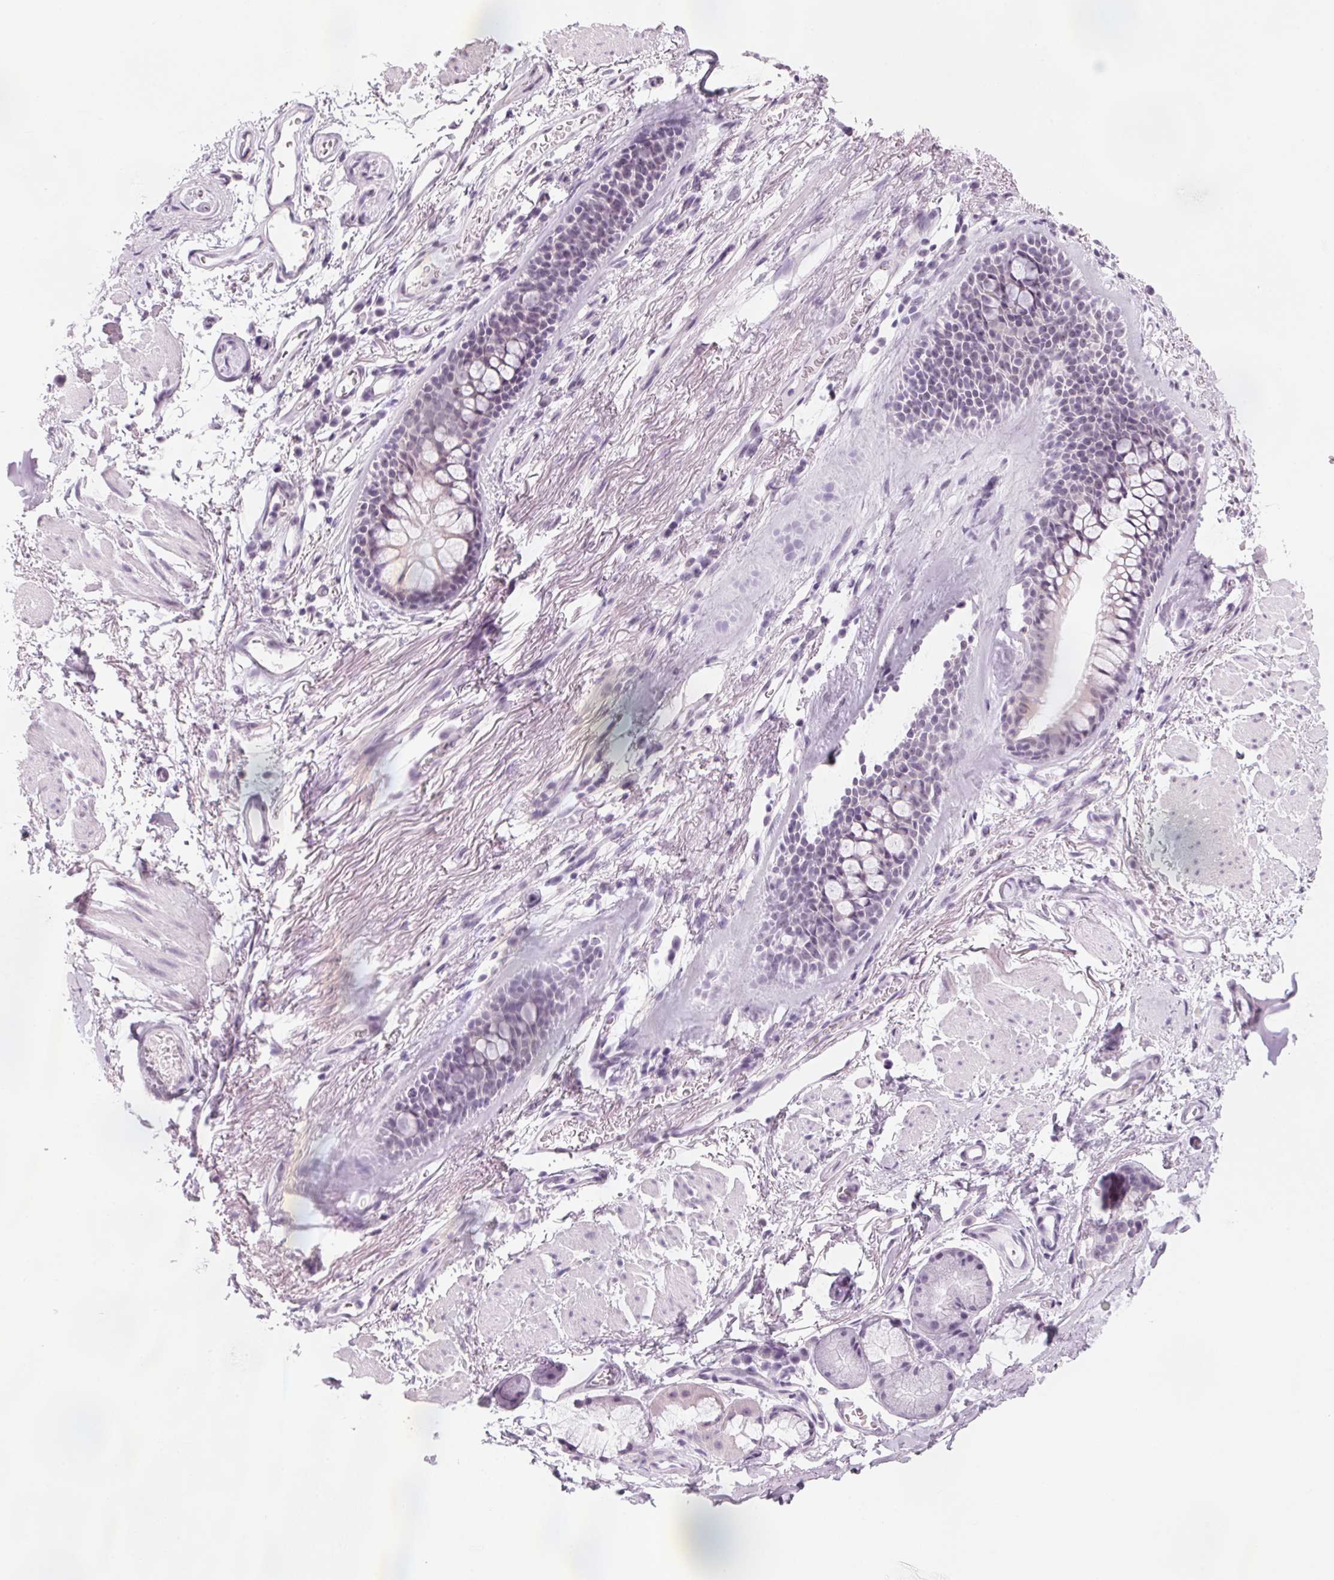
{"staining": {"intensity": "negative", "quantity": "none", "location": "none"}, "tissue": "soft tissue", "cell_type": "Fibroblasts", "image_type": "normal", "snomed": [{"axis": "morphology", "description": "Normal tissue, NOS"}, {"axis": "topography", "description": "Cartilage tissue"}, {"axis": "topography", "description": "Bronchus"}], "caption": "This is a micrograph of immunohistochemistry staining of normal soft tissue, which shows no positivity in fibroblasts. (DAB immunohistochemistry with hematoxylin counter stain).", "gene": "DNTTIP2", "patient": {"sex": "female", "age": 79}}